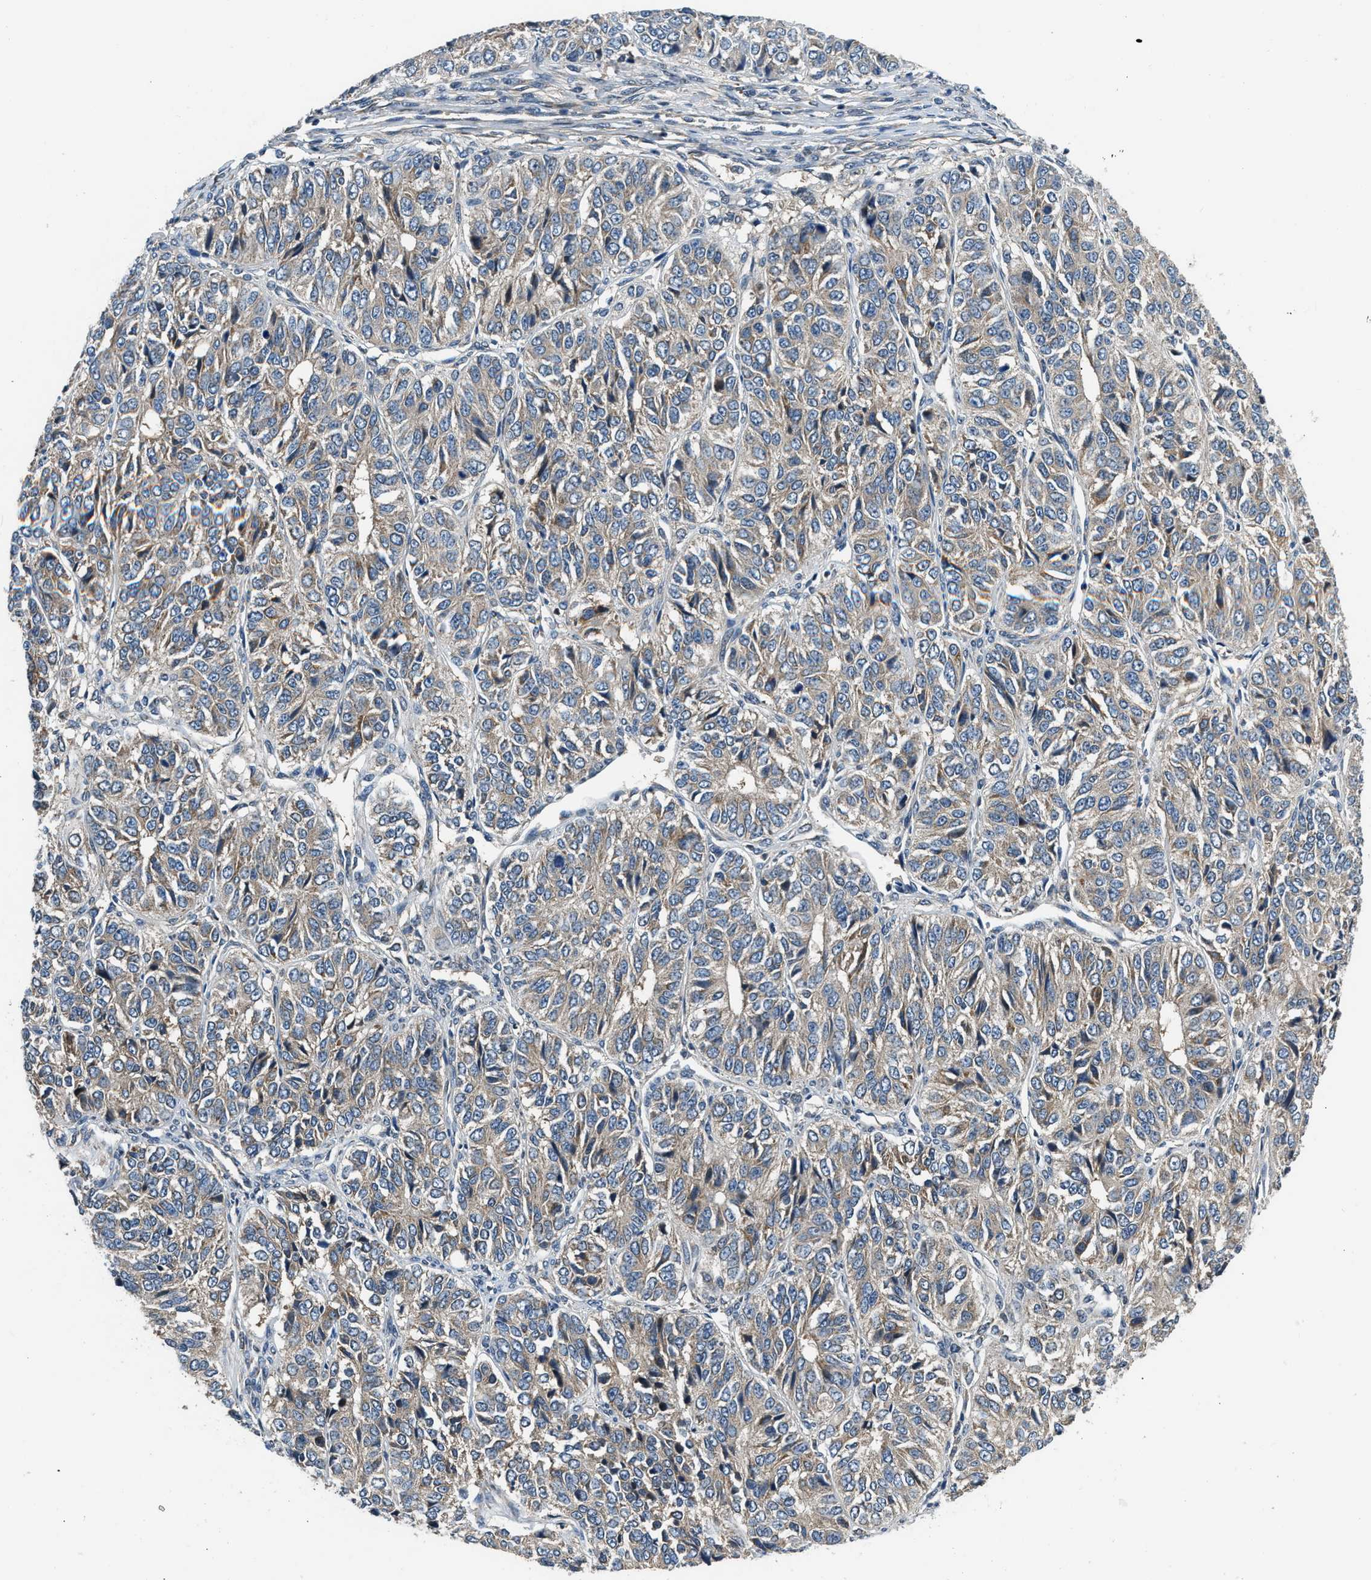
{"staining": {"intensity": "weak", "quantity": ">75%", "location": "cytoplasmic/membranous"}, "tissue": "ovarian cancer", "cell_type": "Tumor cells", "image_type": "cancer", "snomed": [{"axis": "morphology", "description": "Carcinoma, endometroid"}, {"axis": "topography", "description": "Ovary"}], "caption": "Protein positivity by immunohistochemistry reveals weak cytoplasmic/membranous expression in about >75% of tumor cells in endometroid carcinoma (ovarian).", "gene": "IL3RA", "patient": {"sex": "female", "age": 51}}